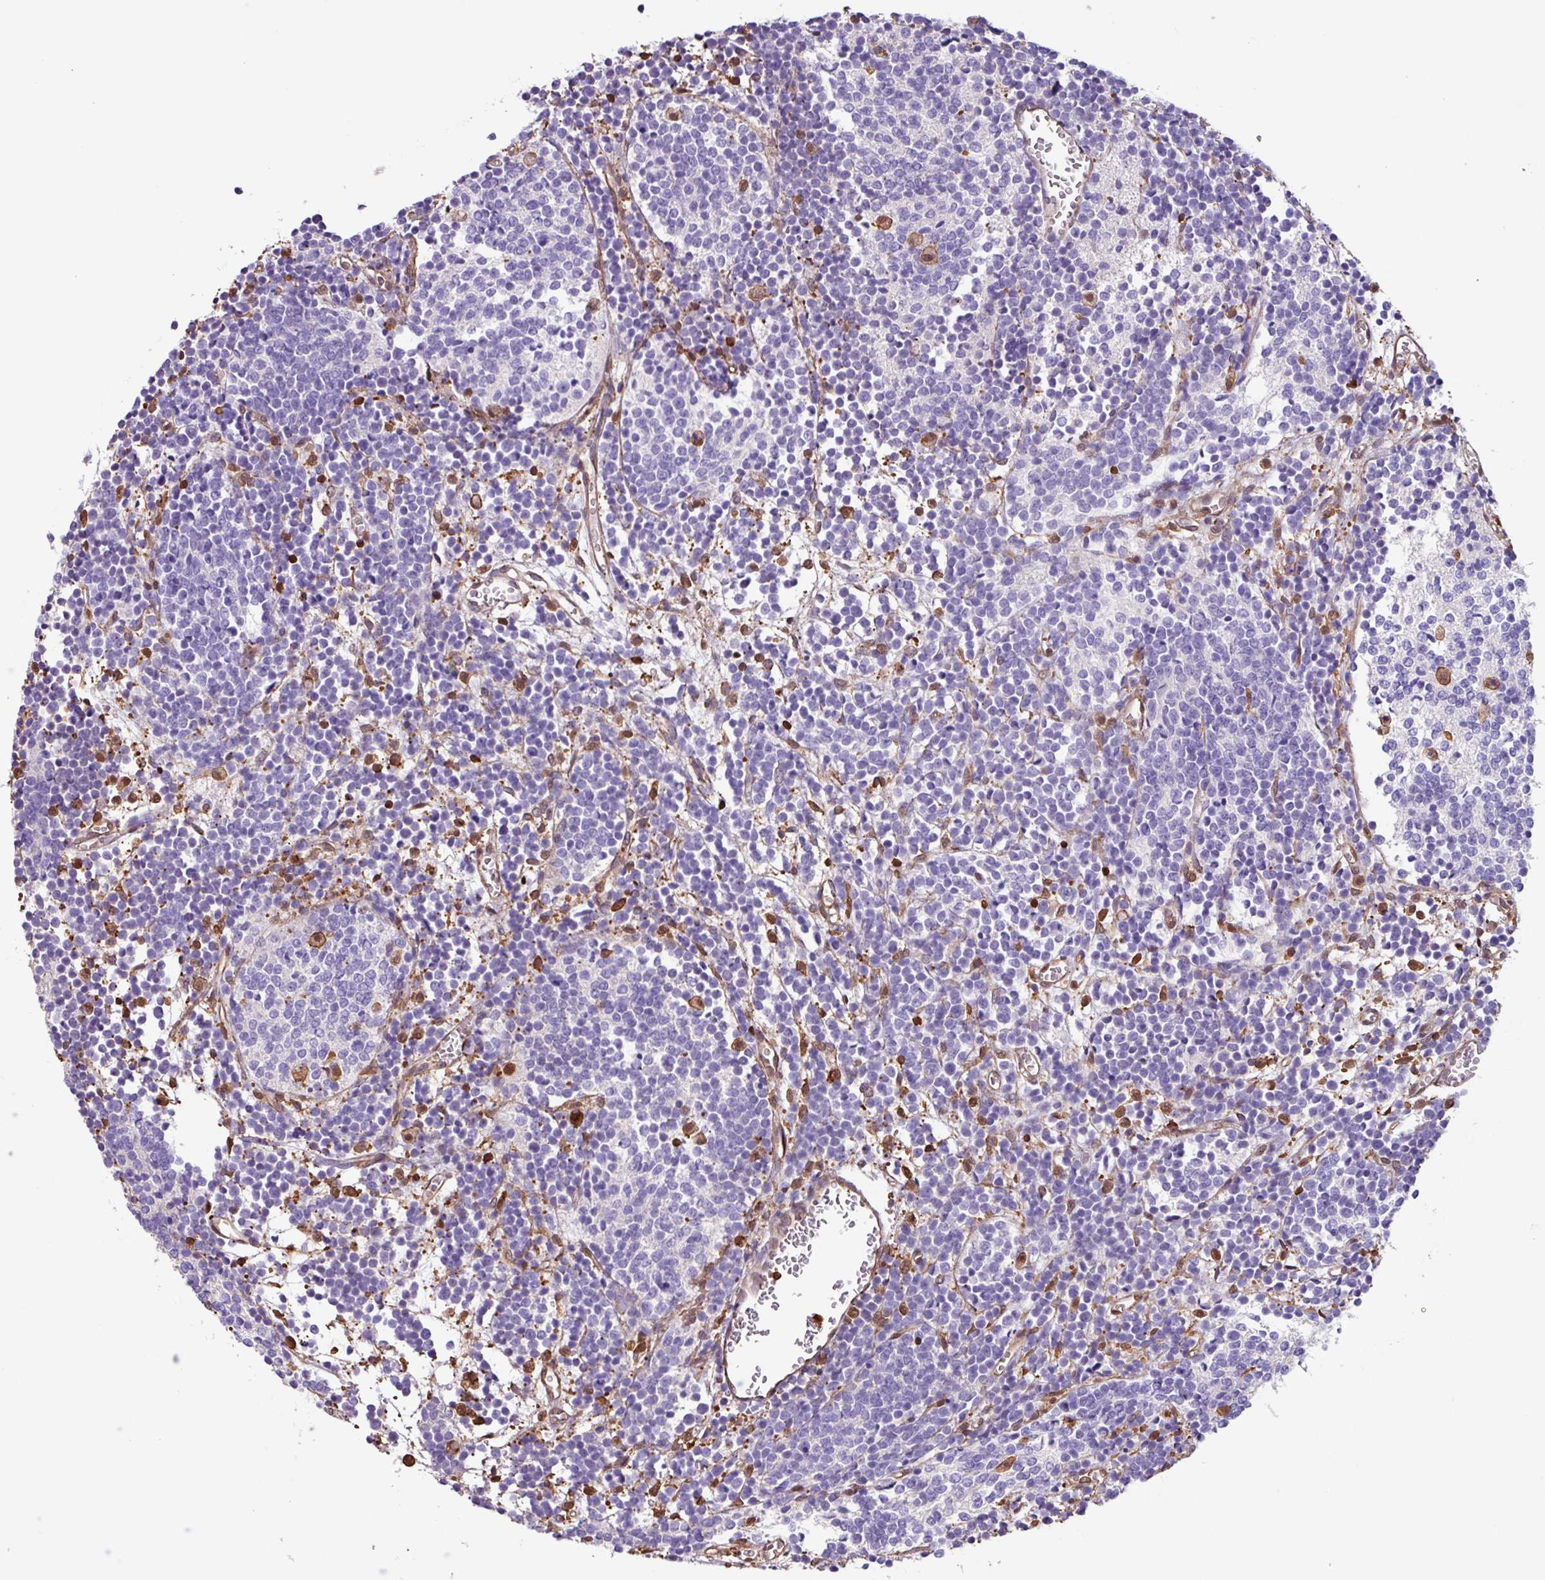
{"staining": {"intensity": "negative", "quantity": "none", "location": "none"}, "tissue": "glioma", "cell_type": "Tumor cells", "image_type": "cancer", "snomed": [{"axis": "morphology", "description": "Glioma, malignant, Low grade"}, {"axis": "topography", "description": "Brain"}], "caption": "Immunohistochemistry (IHC) photomicrograph of human malignant glioma (low-grade) stained for a protein (brown), which shows no expression in tumor cells. (Immunohistochemistry (IHC), brightfield microscopy, high magnification).", "gene": "ARHGDIB", "patient": {"sex": "female", "age": 1}}